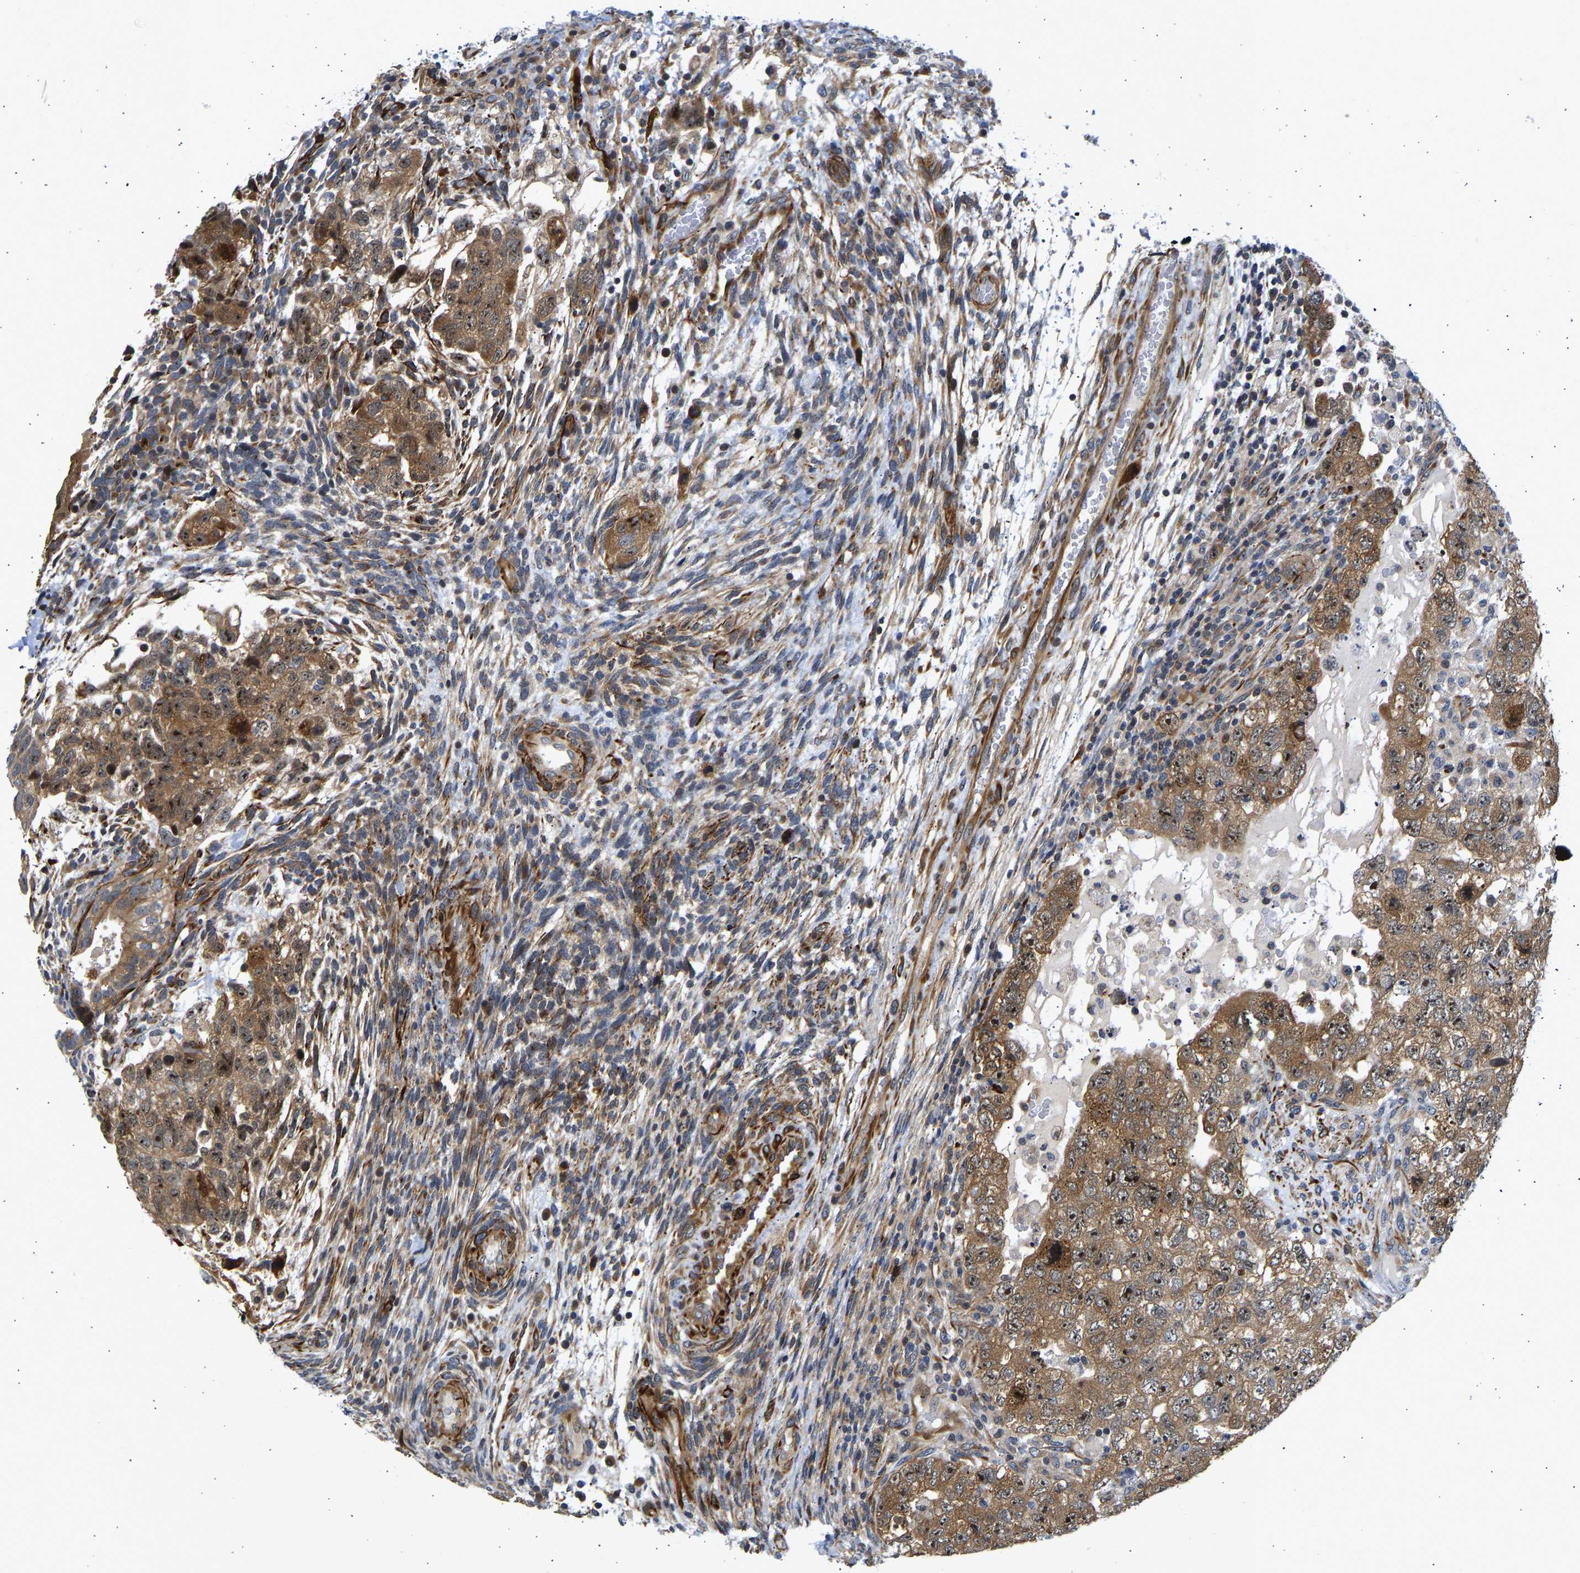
{"staining": {"intensity": "moderate", "quantity": ">75%", "location": "cytoplasmic/membranous,nuclear"}, "tissue": "testis cancer", "cell_type": "Tumor cells", "image_type": "cancer", "snomed": [{"axis": "morphology", "description": "Carcinoma, Embryonal, NOS"}, {"axis": "topography", "description": "Testis"}], "caption": "A photomicrograph showing moderate cytoplasmic/membranous and nuclear positivity in approximately >75% of tumor cells in testis embryonal carcinoma, as visualized by brown immunohistochemical staining.", "gene": "RESF1", "patient": {"sex": "male", "age": 36}}